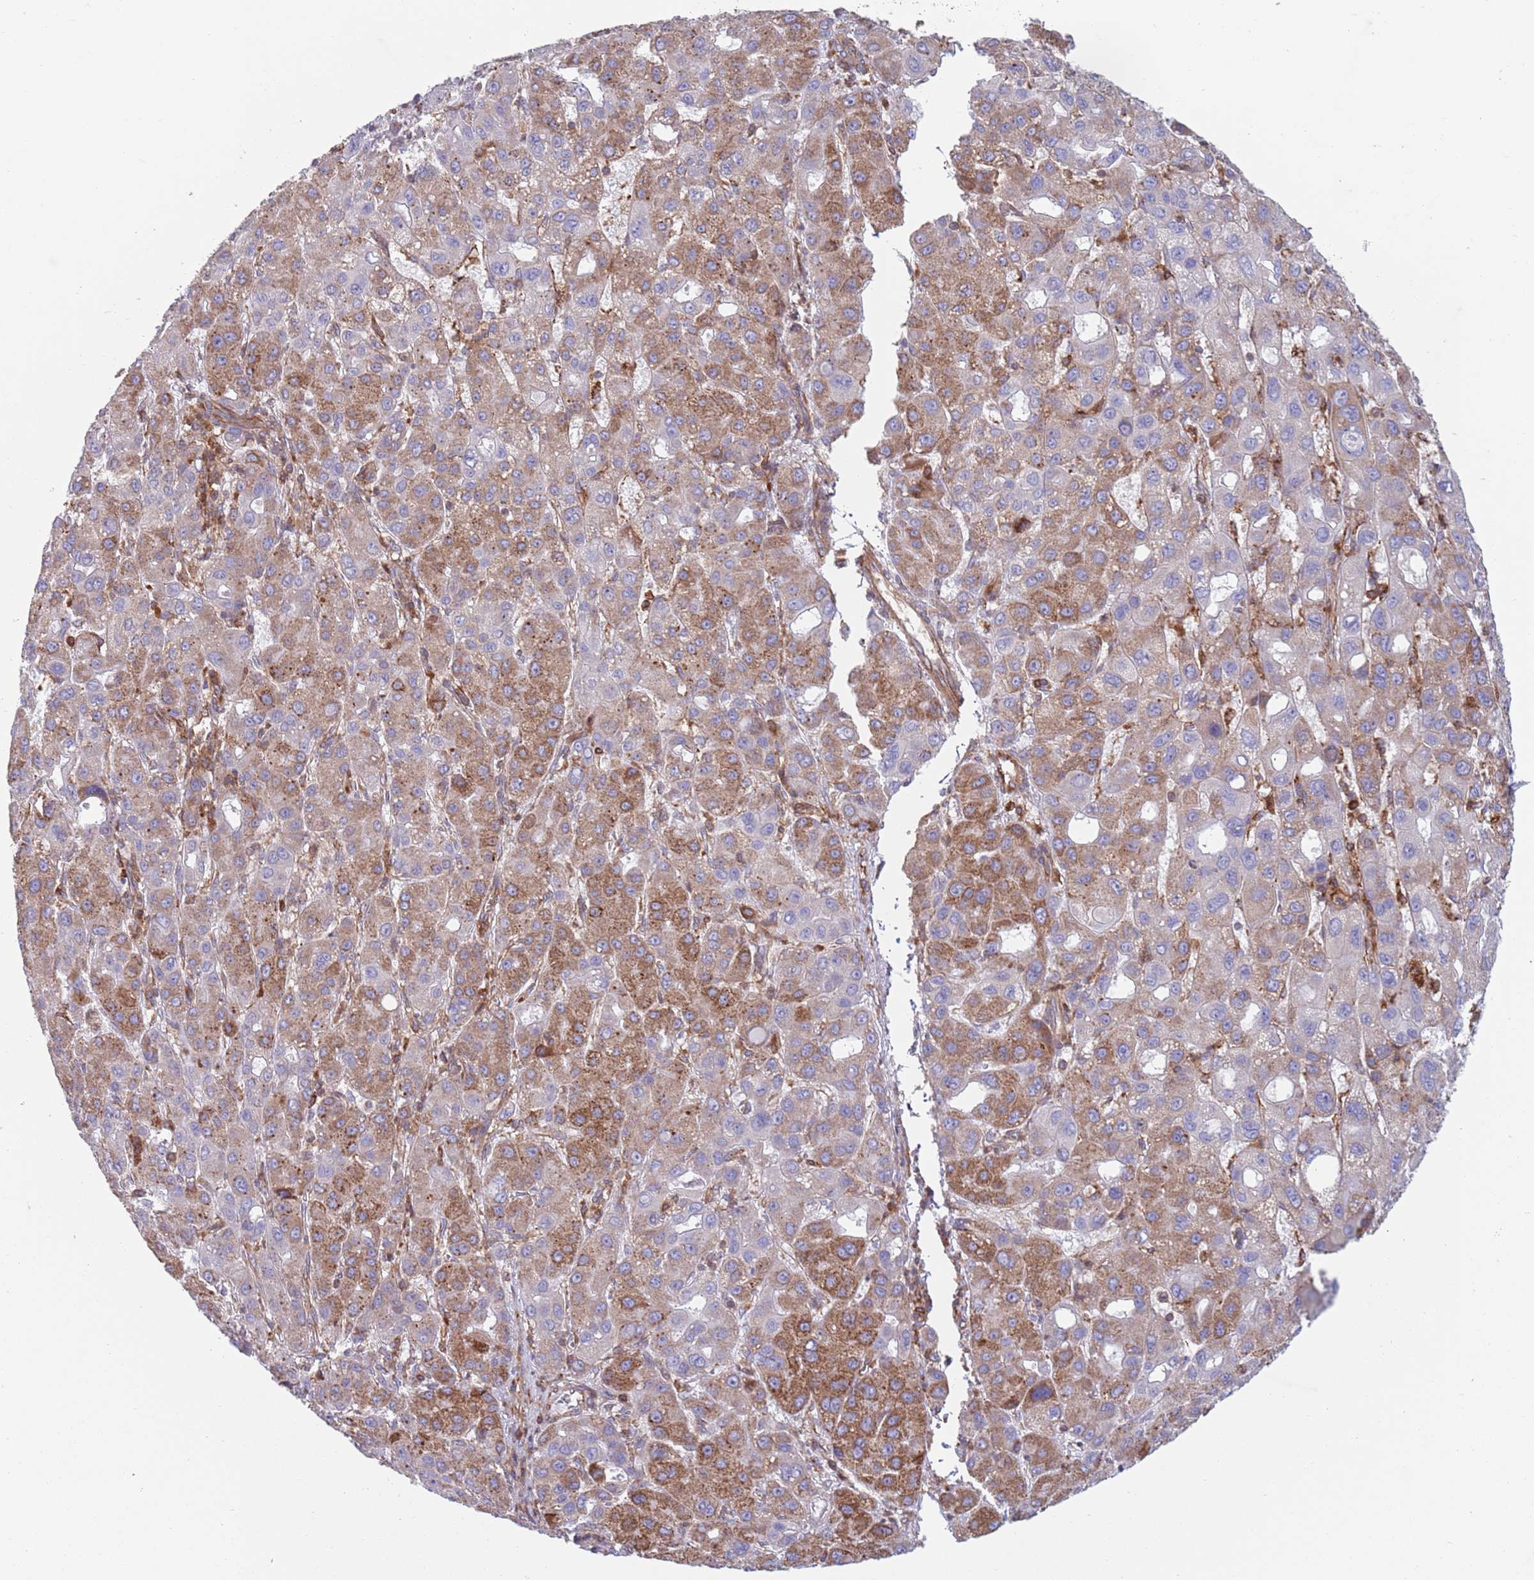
{"staining": {"intensity": "moderate", "quantity": "25%-75%", "location": "cytoplasmic/membranous"}, "tissue": "liver cancer", "cell_type": "Tumor cells", "image_type": "cancer", "snomed": [{"axis": "morphology", "description": "Carcinoma, Hepatocellular, NOS"}, {"axis": "topography", "description": "Liver"}], "caption": "Liver cancer was stained to show a protein in brown. There is medium levels of moderate cytoplasmic/membranous expression in approximately 25%-75% of tumor cells. (brown staining indicates protein expression, while blue staining denotes nuclei).", "gene": "ZMYM5", "patient": {"sex": "male", "age": 55}}